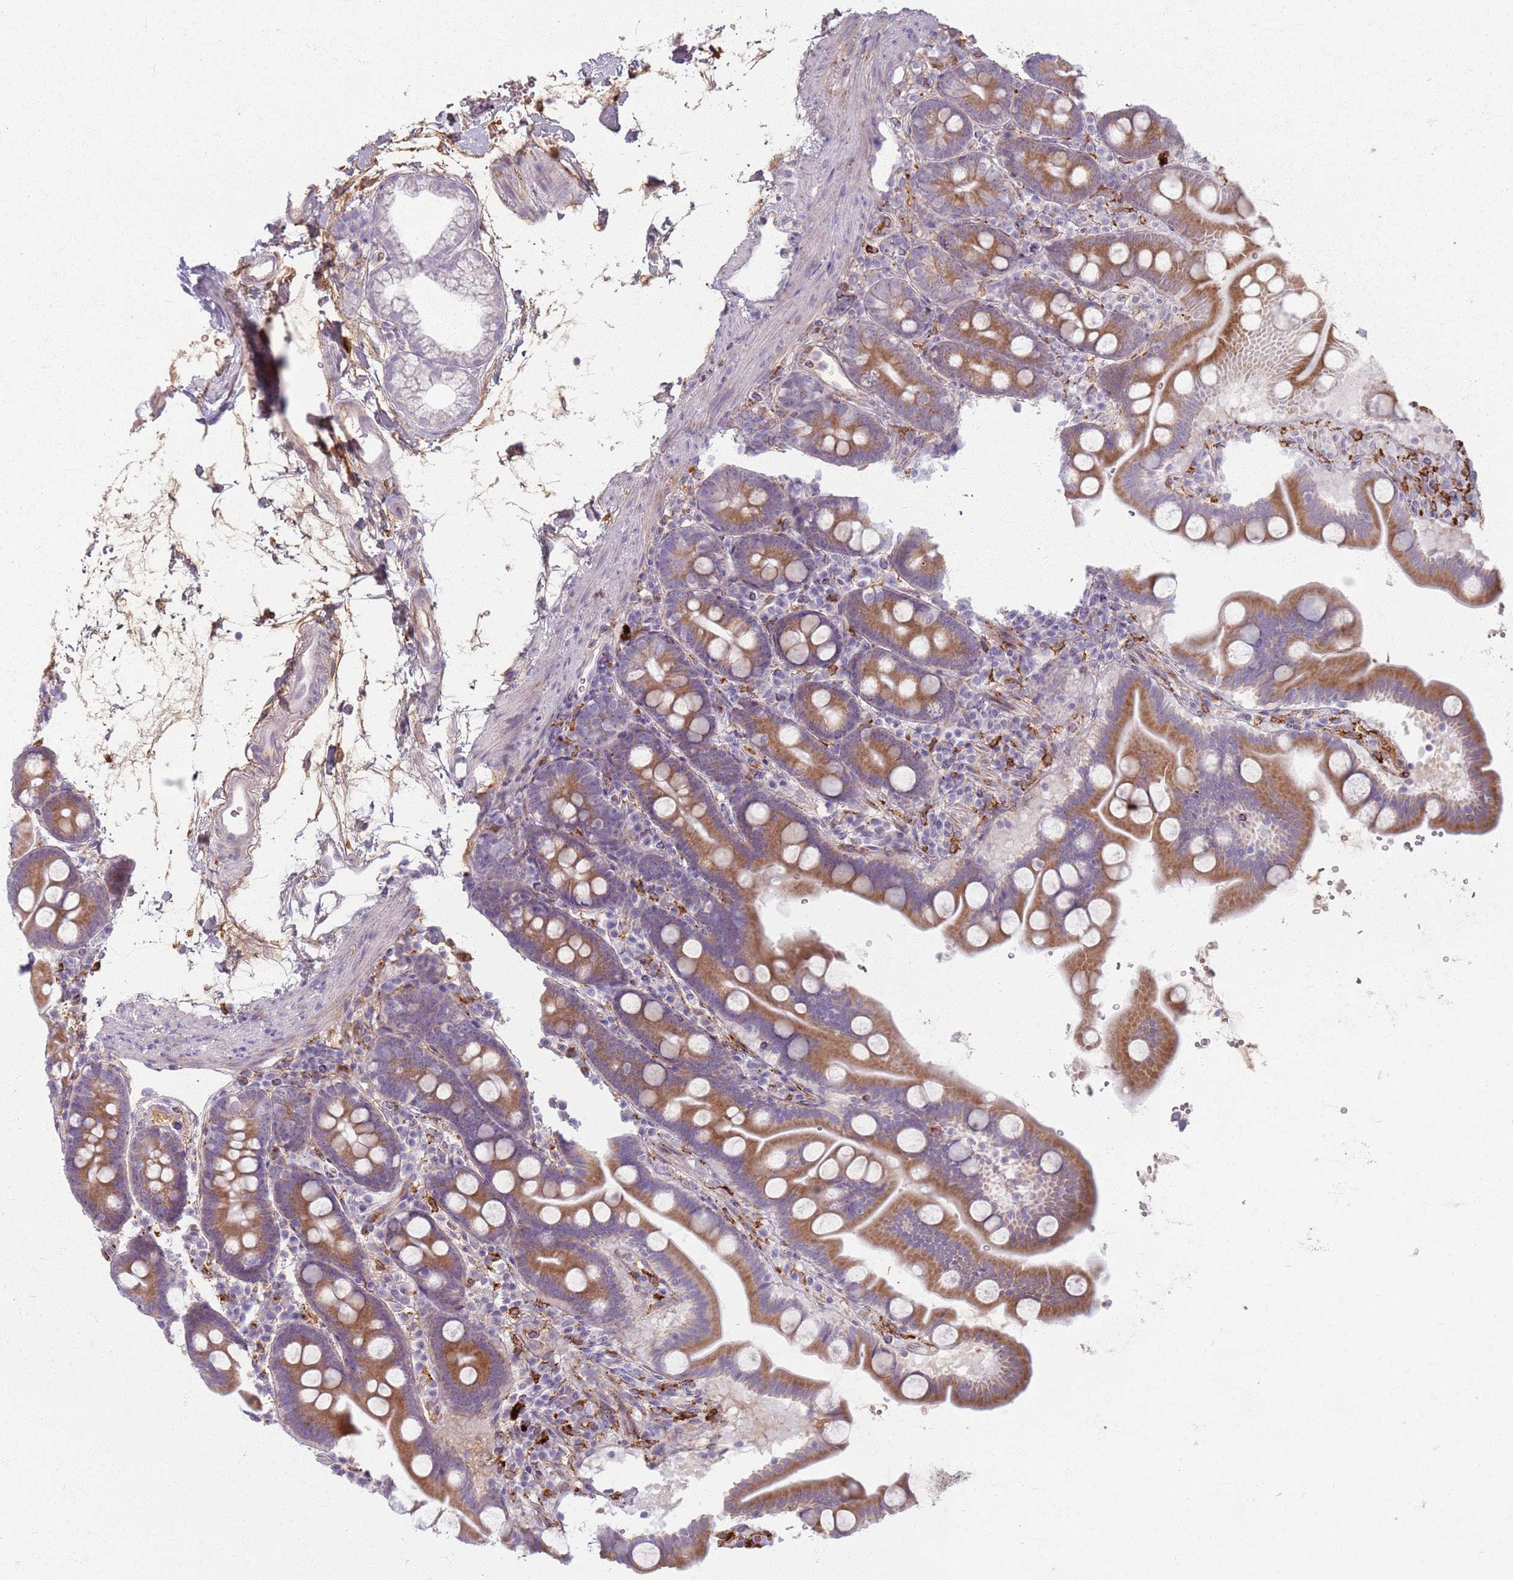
{"staining": {"intensity": "moderate", "quantity": ">75%", "location": "cytoplasmic/membranous"}, "tissue": "duodenum", "cell_type": "Glandular cells", "image_type": "normal", "snomed": [{"axis": "morphology", "description": "Normal tissue, NOS"}, {"axis": "topography", "description": "Duodenum"}], "caption": "An image of human duodenum stained for a protein displays moderate cytoplasmic/membranous brown staining in glandular cells. Immunohistochemistry (ihc) stains the protein in brown and the nuclei are stained blue.", "gene": "COLGALT1", "patient": {"sex": "male", "age": 54}}